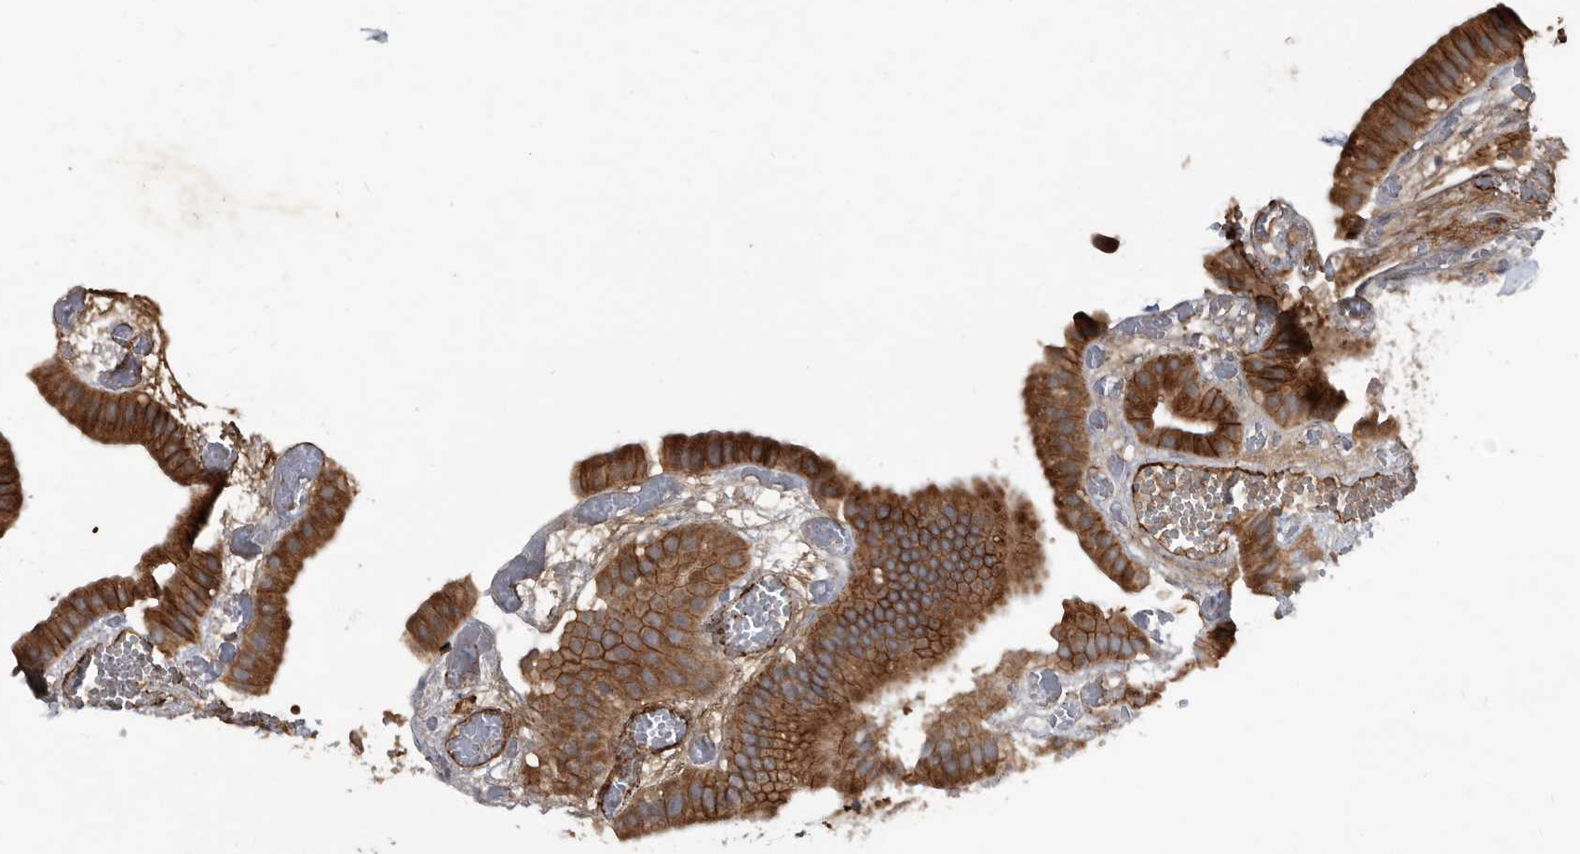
{"staining": {"intensity": "strong", "quantity": ">75%", "location": "cytoplasmic/membranous"}, "tissue": "gallbladder", "cell_type": "Glandular cells", "image_type": "normal", "snomed": [{"axis": "morphology", "description": "Normal tissue, NOS"}, {"axis": "topography", "description": "Gallbladder"}], "caption": "Normal gallbladder exhibits strong cytoplasmic/membranous positivity in approximately >75% of glandular cells.", "gene": "PI15", "patient": {"sex": "female", "age": 64}}